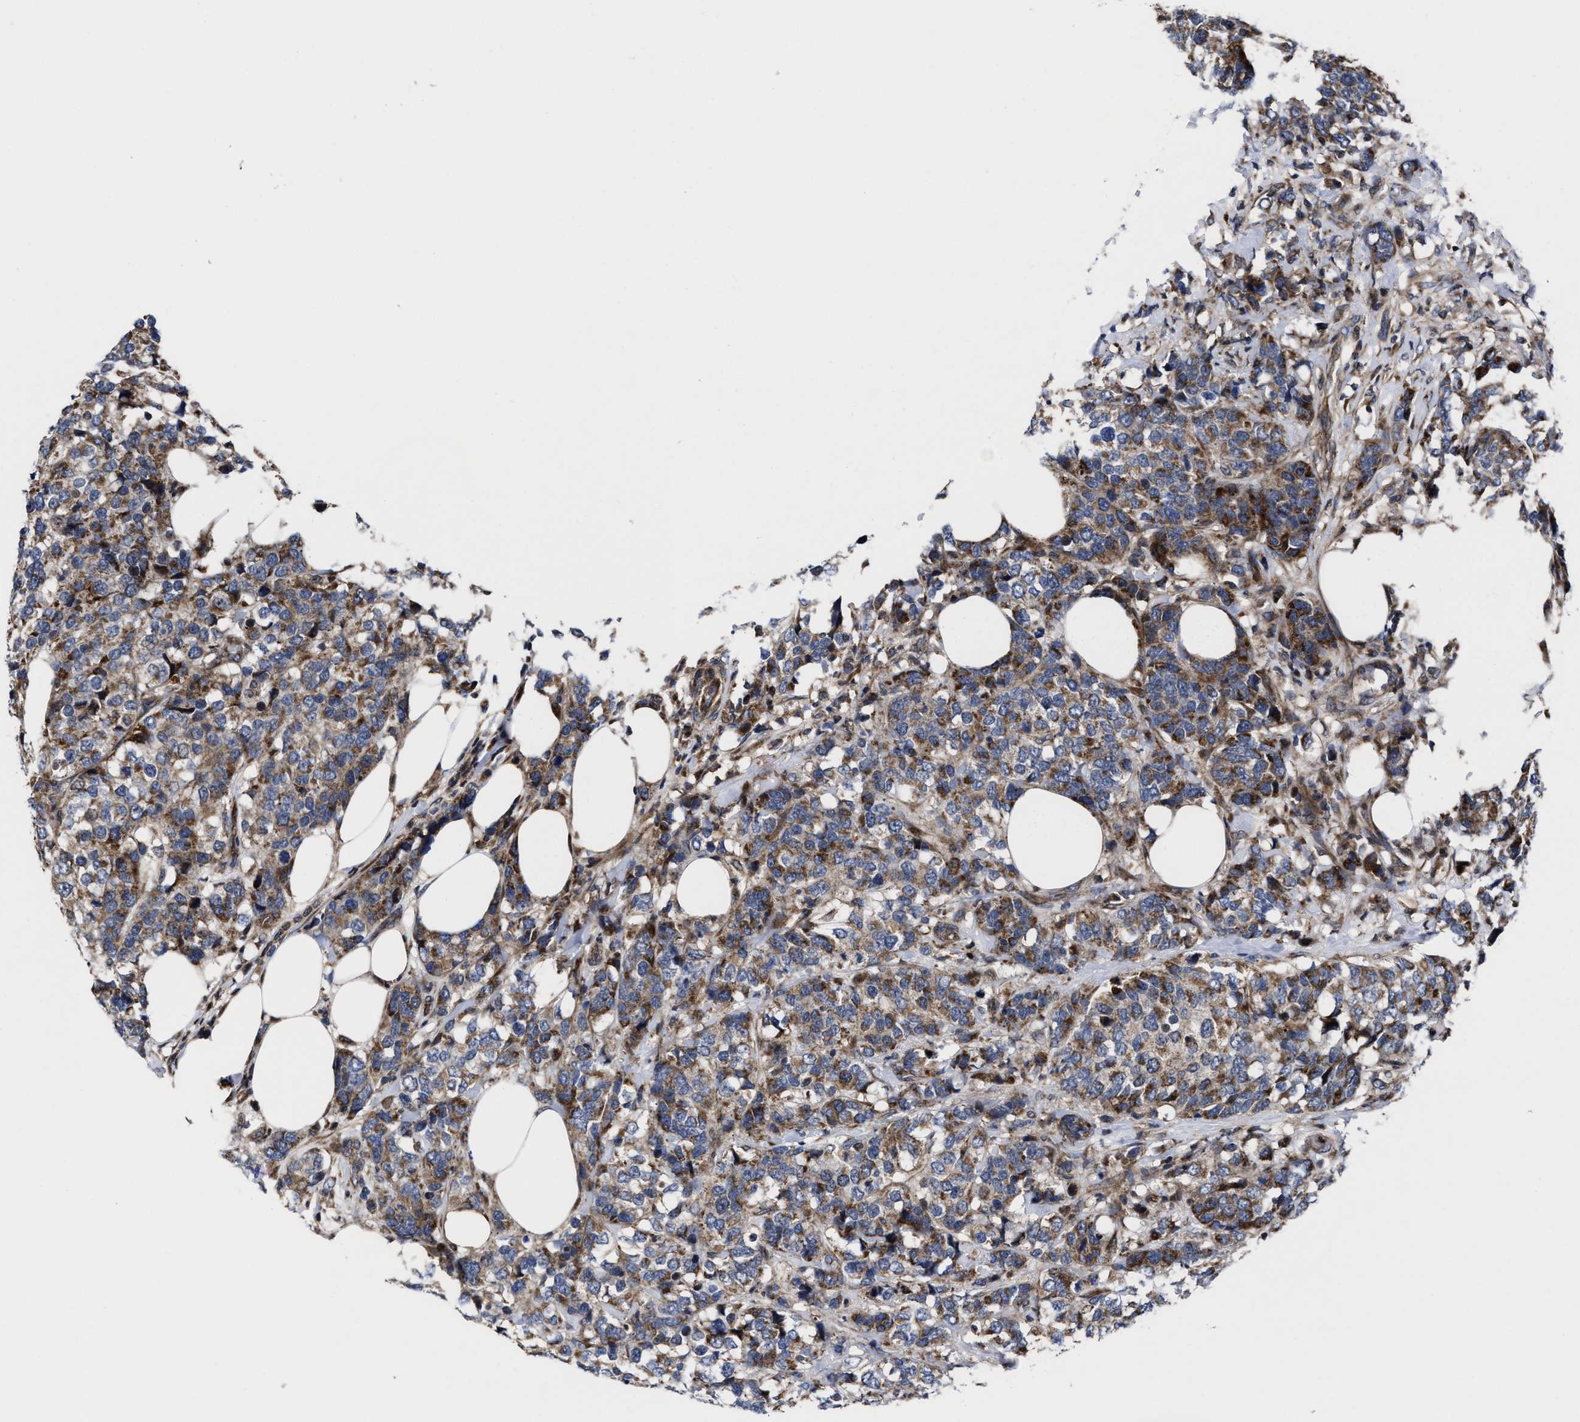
{"staining": {"intensity": "moderate", "quantity": ">75%", "location": "cytoplasmic/membranous"}, "tissue": "breast cancer", "cell_type": "Tumor cells", "image_type": "cancer", "snomed": [{"axis": "morphology", "description": "Lobular carcinoma"}, {"axis": "topography", "description": "Breast"}], "caption": "The image reveals a brown stain indicating the presence of a protein in the cytoplasmic/membranous of tumor cells in breast cancer (lobular carcinoma).", "gene": "MRPL50", "patient": {"sex": "female", "age": 59}}